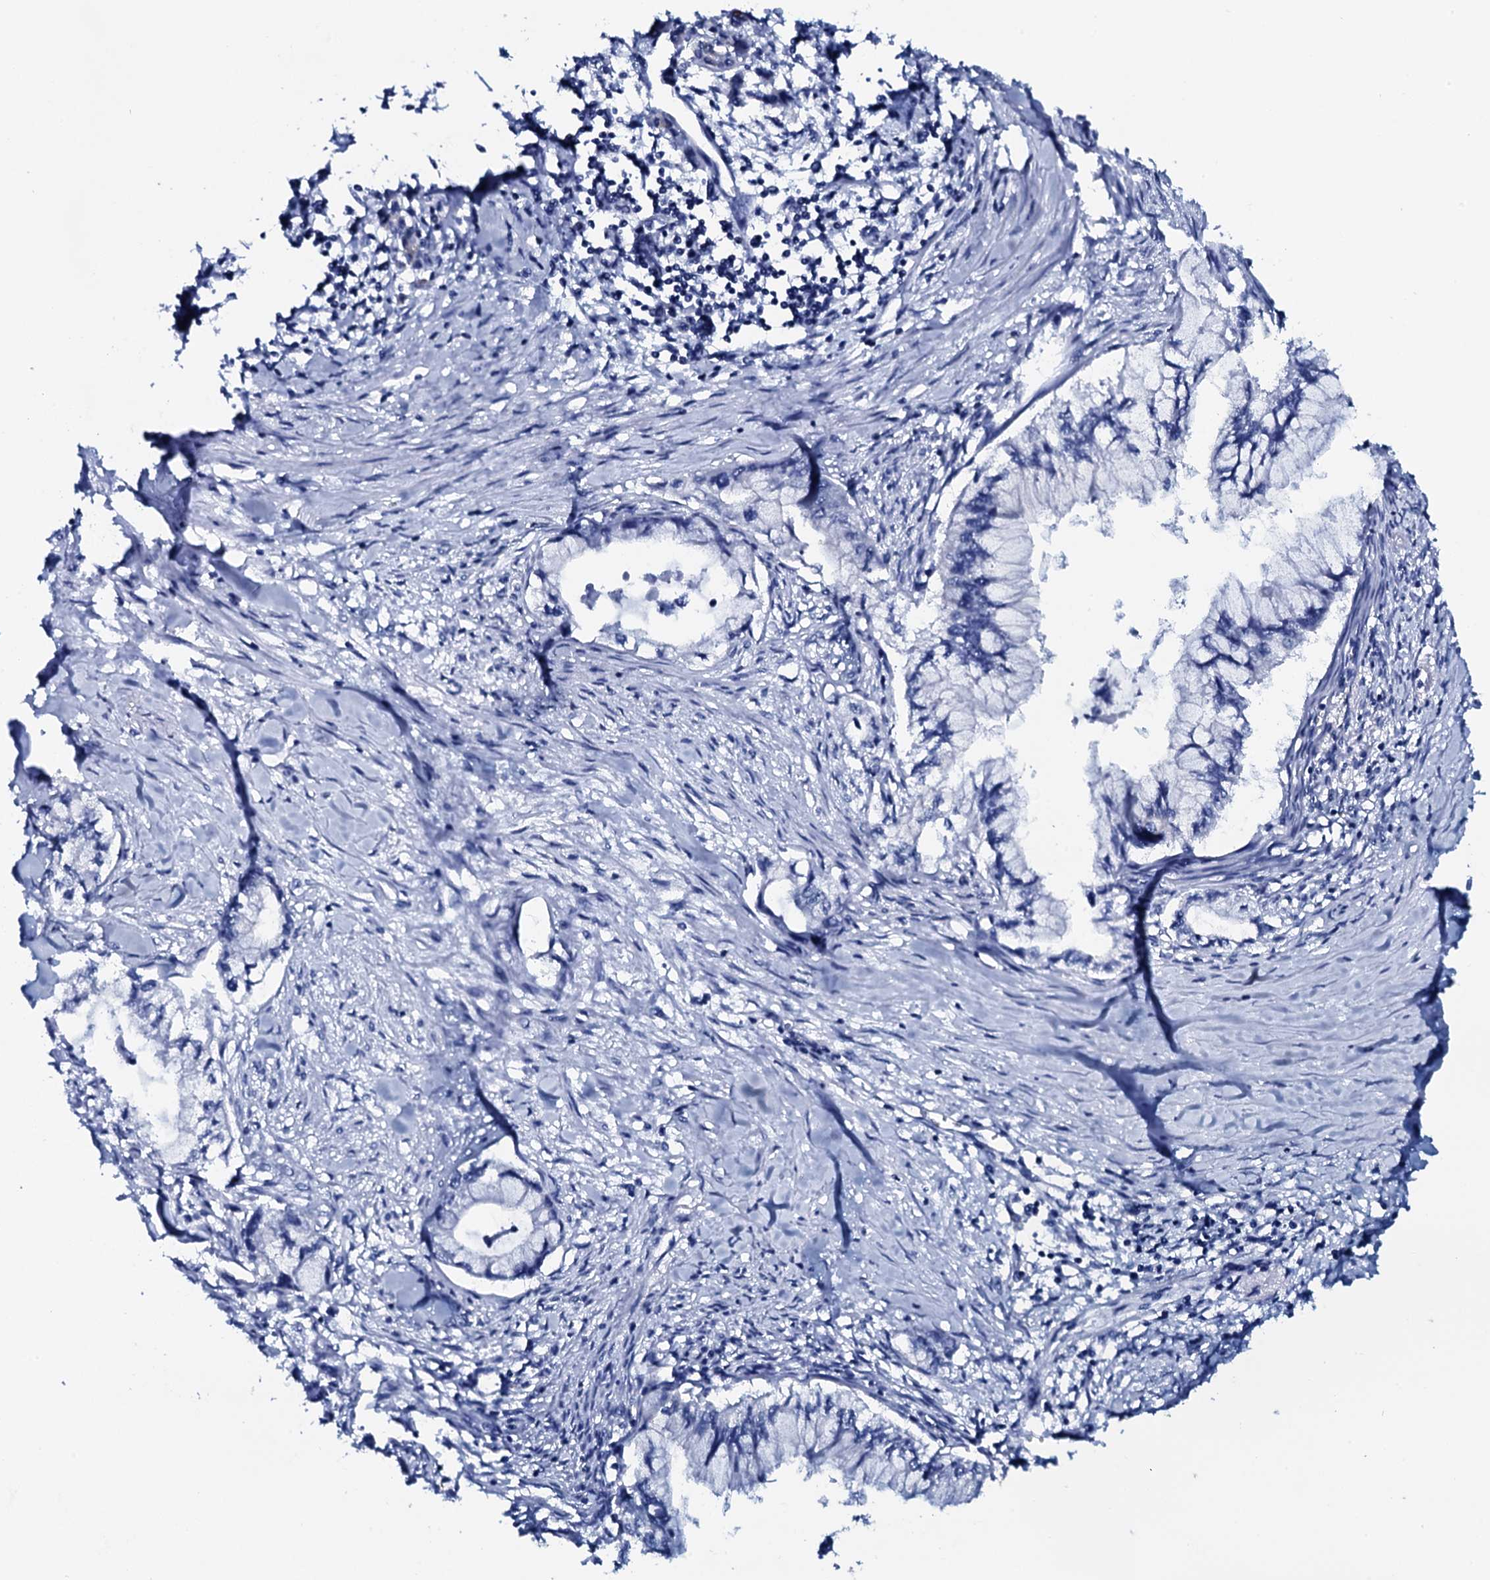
{"staining": {"intensity": "negative", "quantity": "none", "location": "none"}, "tissue": "pancreatic cancer", "cell_type": "Tumor cells", "image_type": "cancer", "snomed": [{"axis": "morphology", "description": "Adenocarcinoma, NOS"}, {"axis": "topography", "description": "Pancreas"}], "caption": "Adenocarcinoma (pancreatic) was stained to show a protein in brown. There is no significant expression in tumor cells.", "gene": "GYS2", "patient": {"sex": "male", "age": 48}}